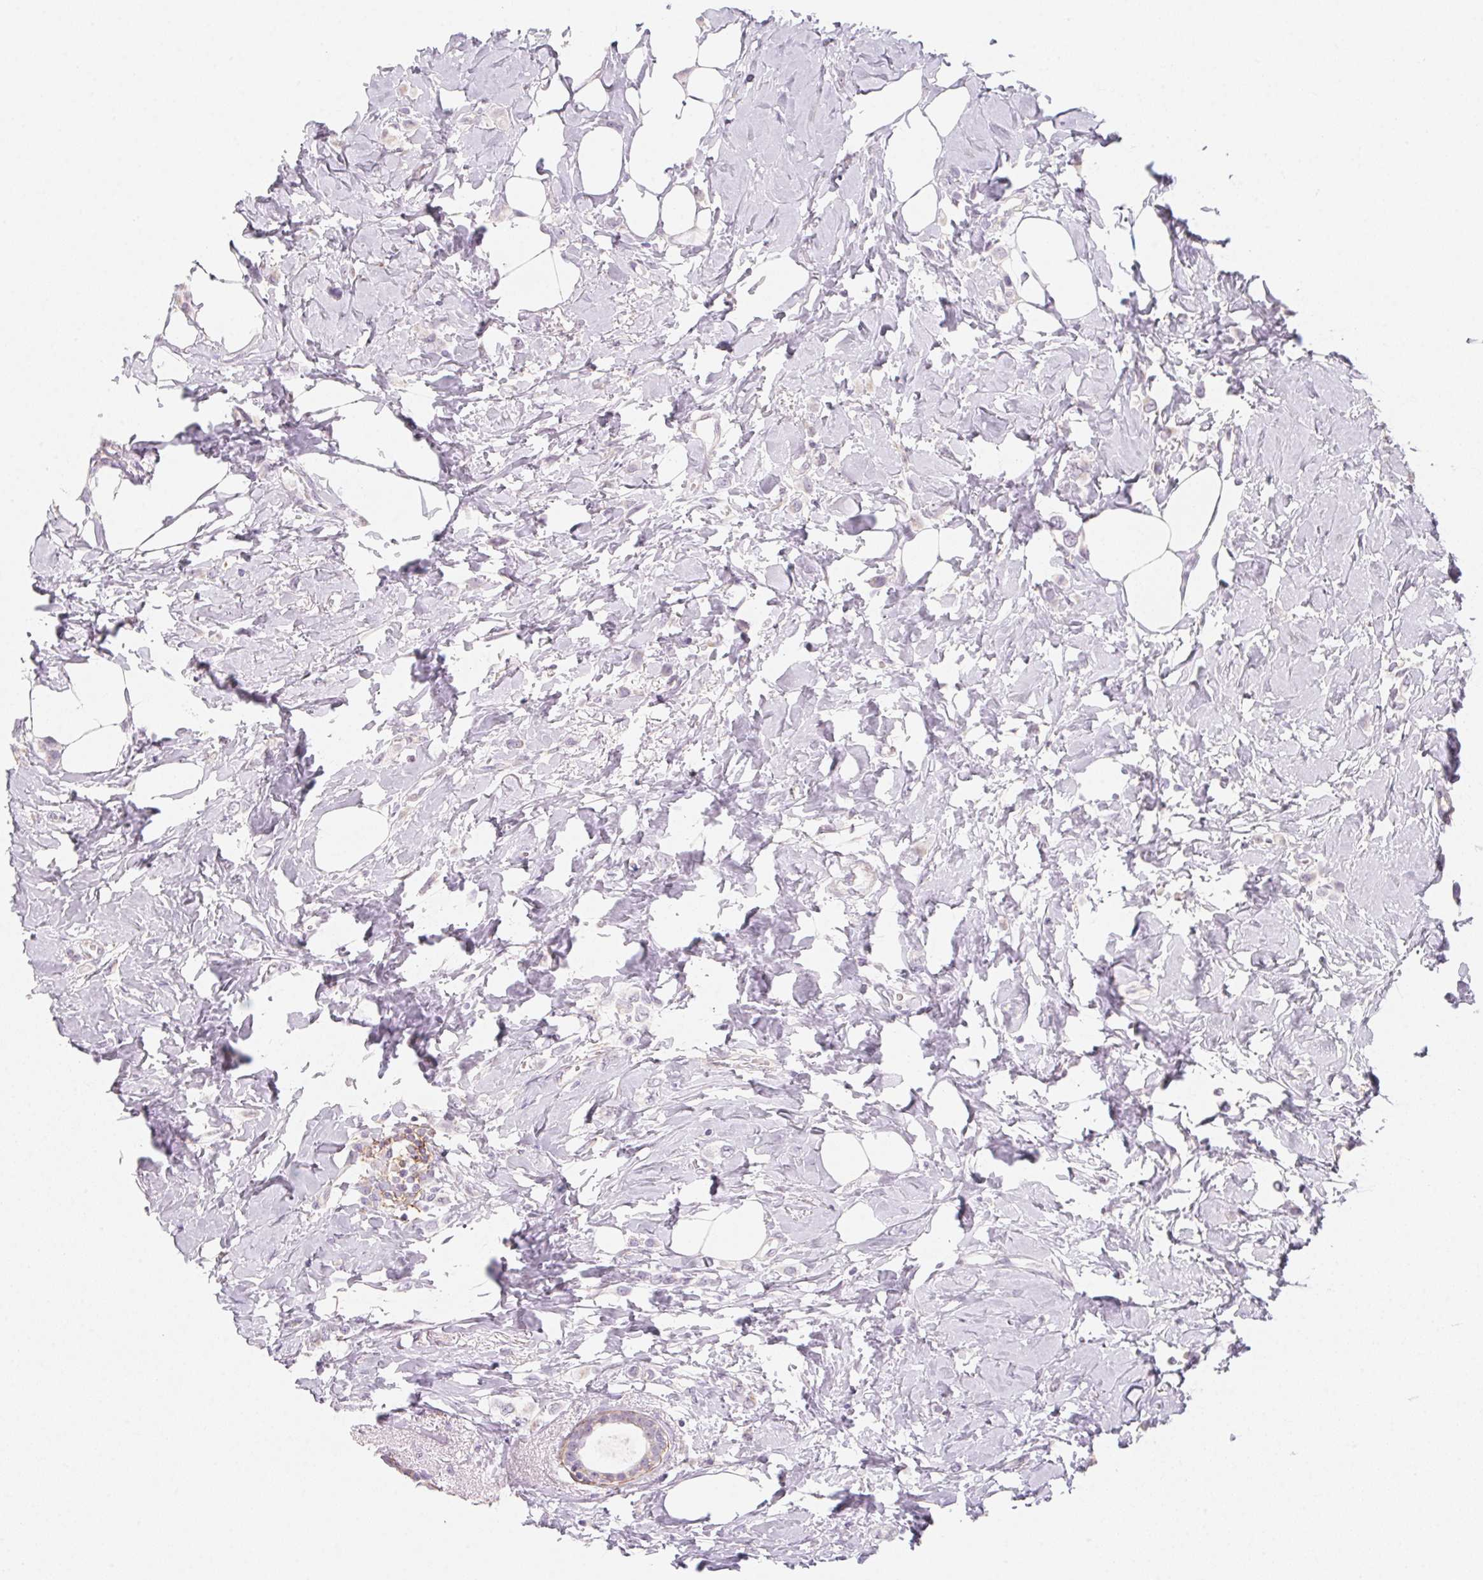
{"staining": {"intensity": "negative", "quantity": "none", "location": "none"}, "tissue": "breast cancer", "cell_type": "Tumor cells", "image_type": "cancer", "snomed": [{"axis": "morphology", "description": "Lobular carcinoma"}, {"axis": "topography", "description": "Breast"}], "caption": "The IHC photomicrograph has no significant positivity in tumor cells of lobular carcinoma (breast) tissue. (Immunohistochemistry, brightfield microscopy, high magnification).", "gene": "PRPH", "patient": {"sex": "female", "age": 66}}